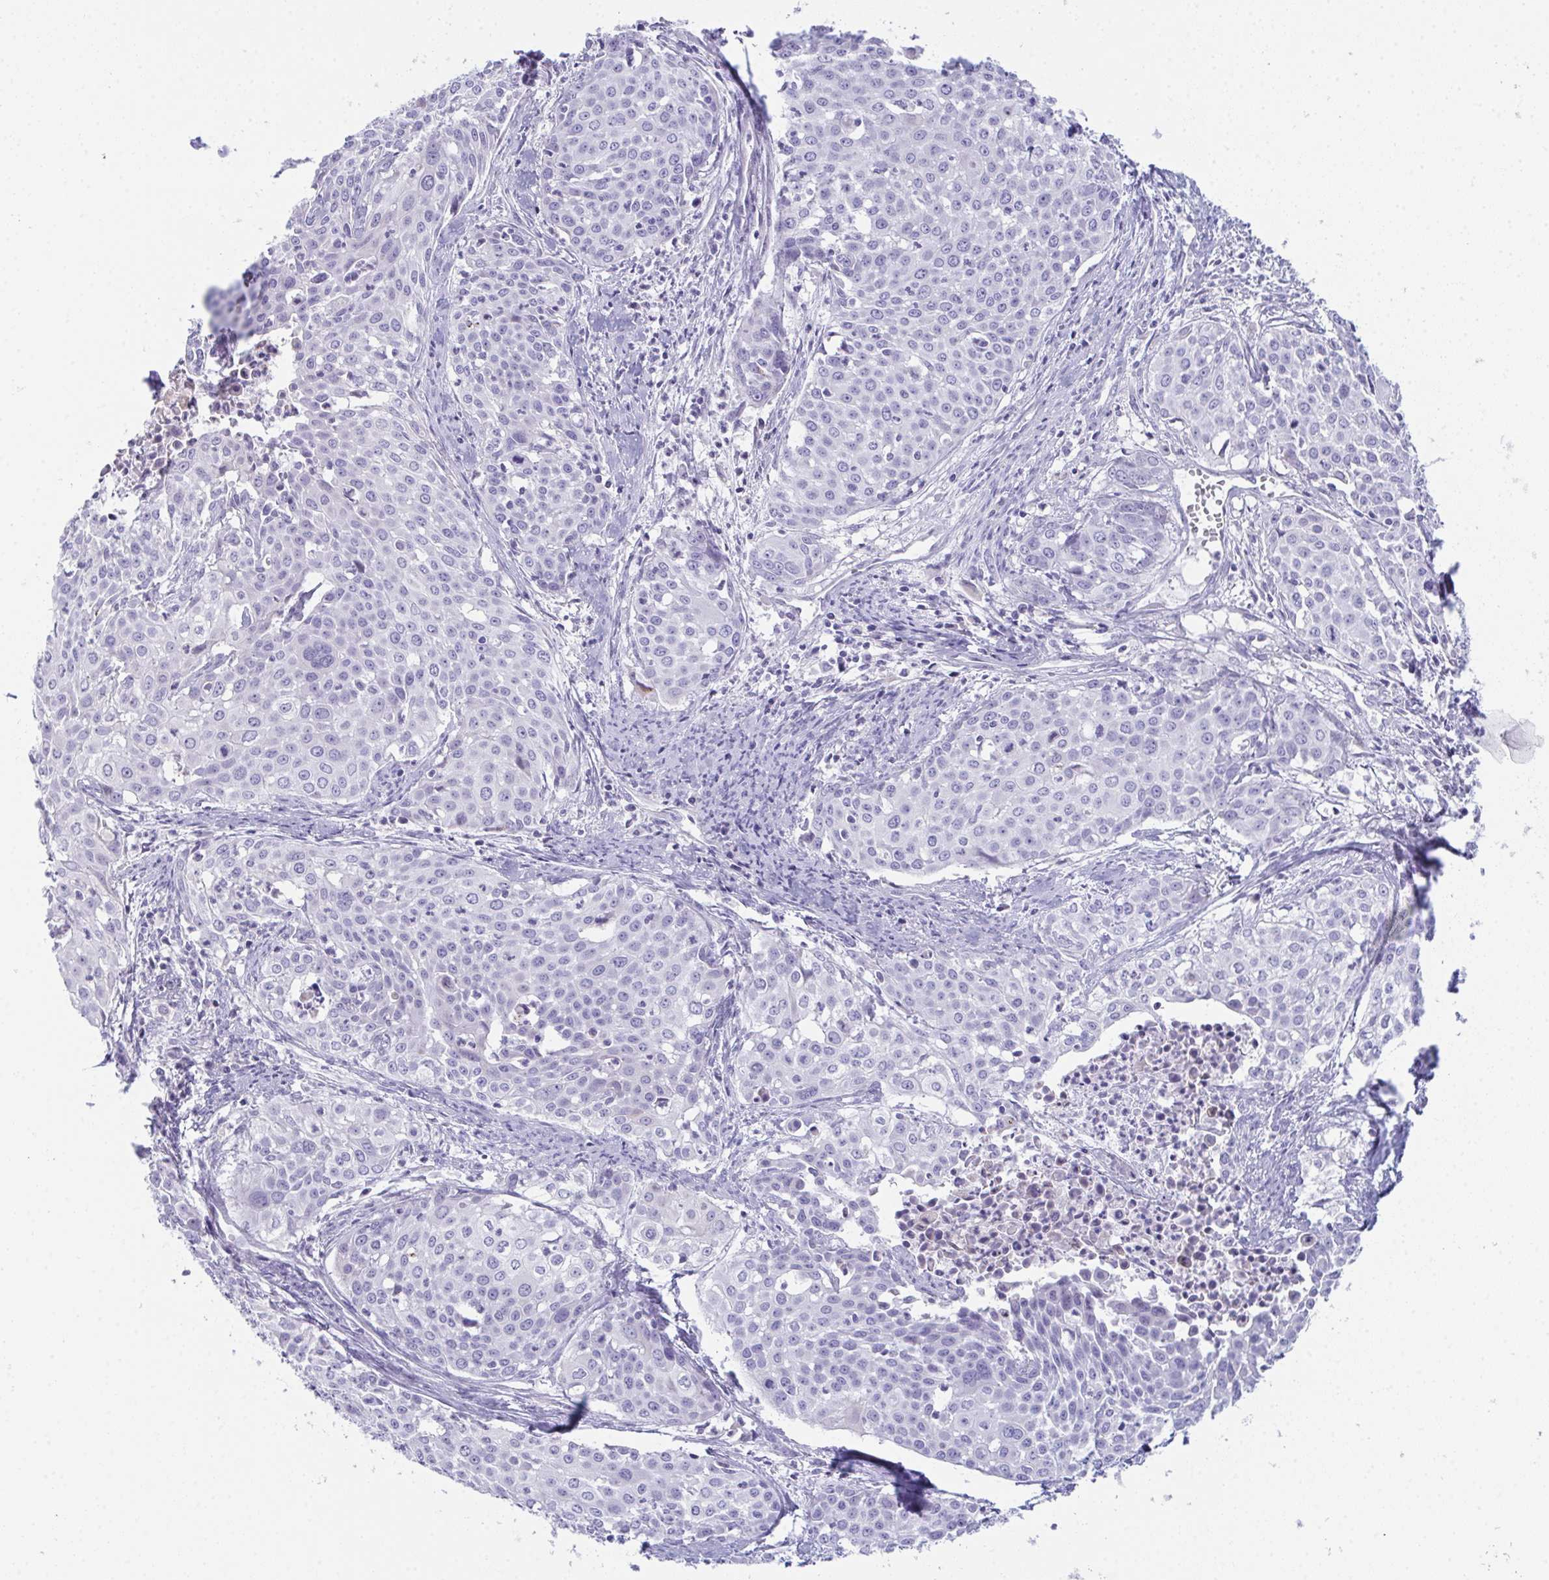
{"staining": {"intensity": "negative", "quantity": "none", "location": "none"}, "tissue": "cervical cancer", "cell_type": "Tumor cells", "image_type": "cancer", "snomed": [{"axis": "morphology", "description": "Squamous cell carcinoma, NOS"}, {"axis": "topography", "description": "Cervix"}], "caption": "A high-resolution photomicrograph shows immunohistochemistry (IHC) staining of cervical cancer, which displays no significant positivity in tumor cells.", "gene": "TEX19", "patient": {"sex": "female", "age": 39}}